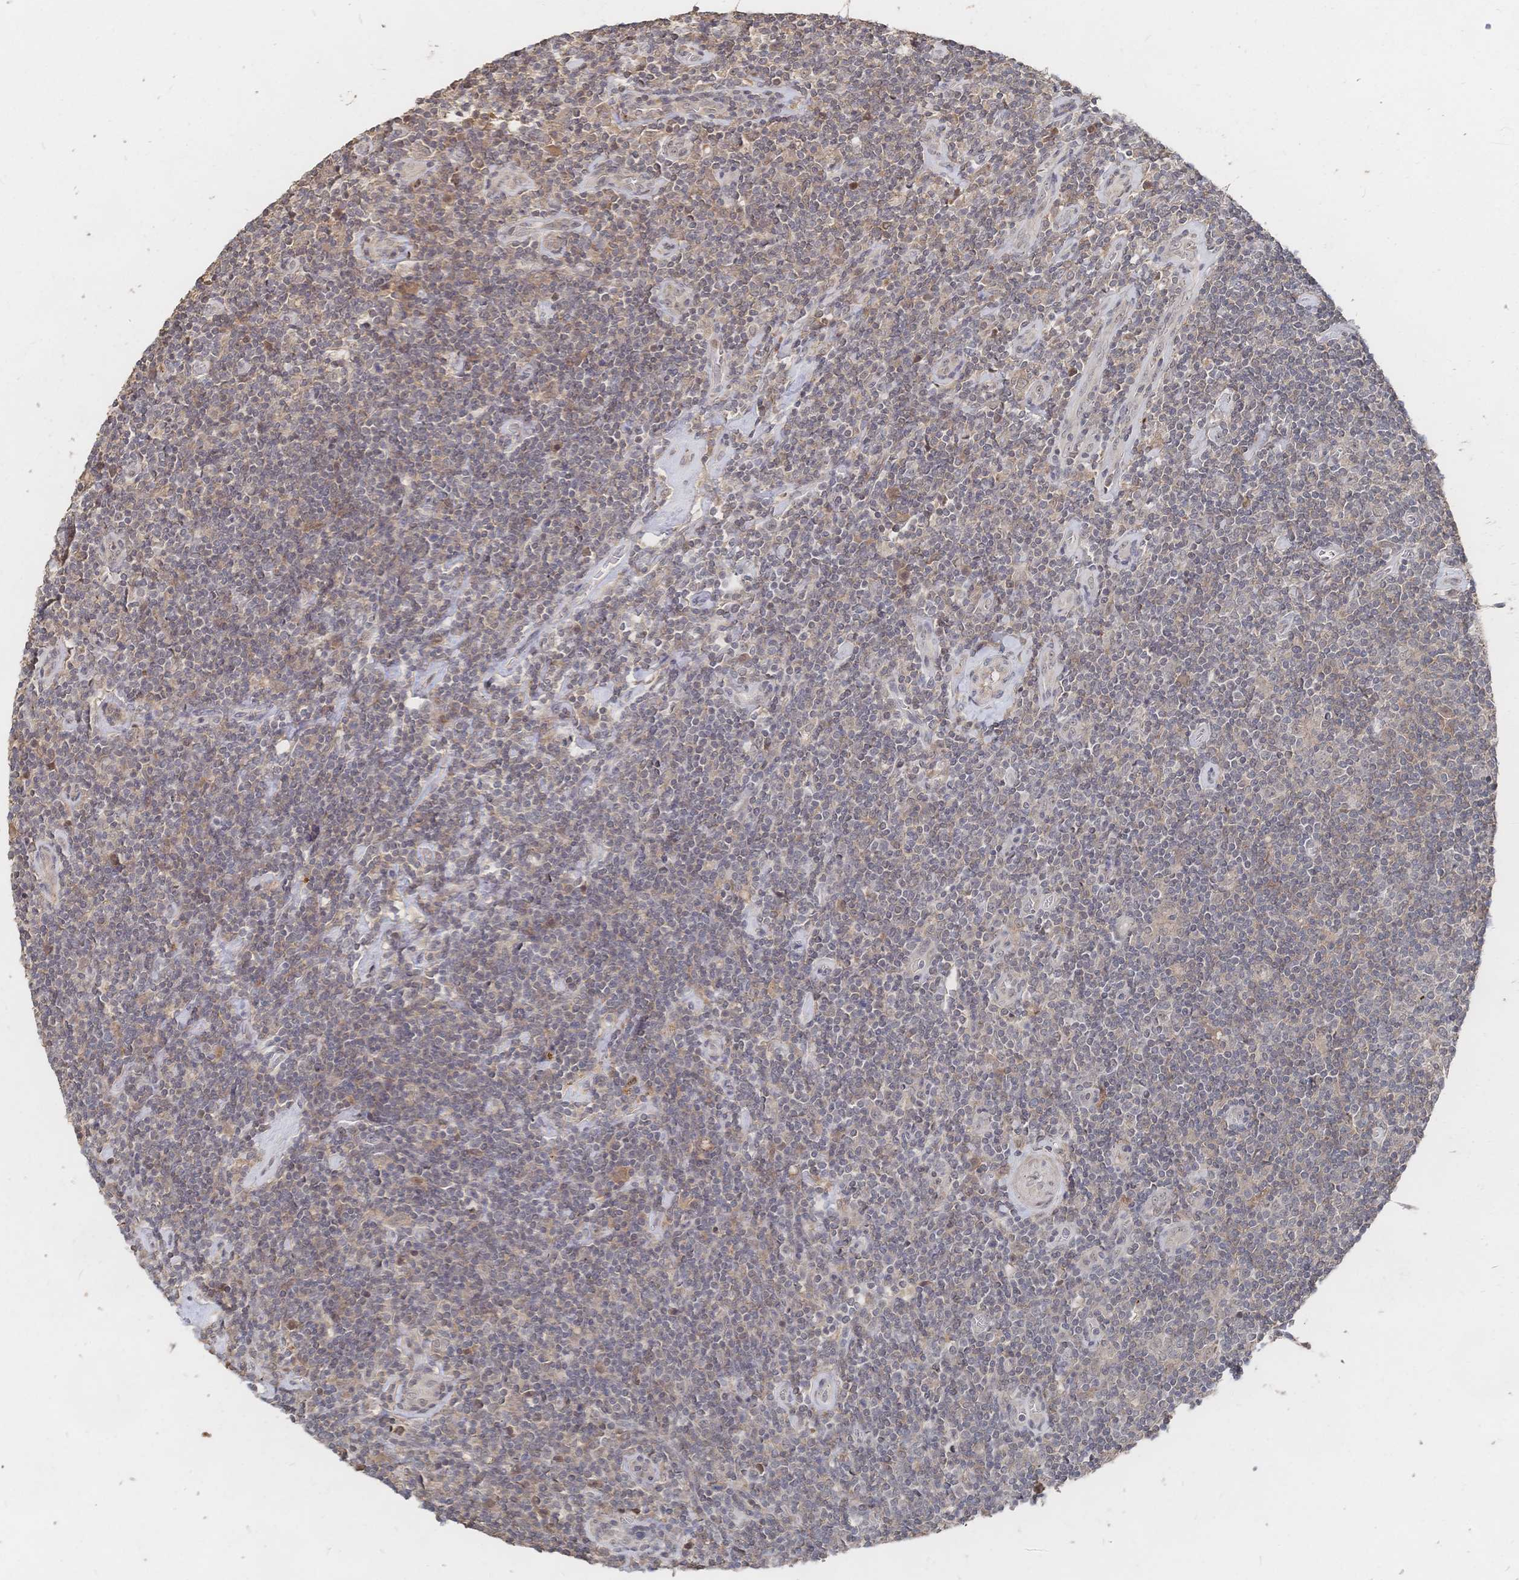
{"staining": {"intensity": "weak", "quantity": "<25%", "location": "nuclear"}, "tissue": "lymphoma", "cell_type": "Tumor cells", "image_type": "cancer", "snomed": [{"axis": "morphology", "description": "Hodgkin's disease, NOS"}, {"axis": "topography", "description": "Lymph node"}], "caption": "A micrograph of Hodgkin's disease stained for a protein reveals no brown staining in tumor cells.", "gene": "LRP5", "patient": {"sex": "male", "age": 40}}